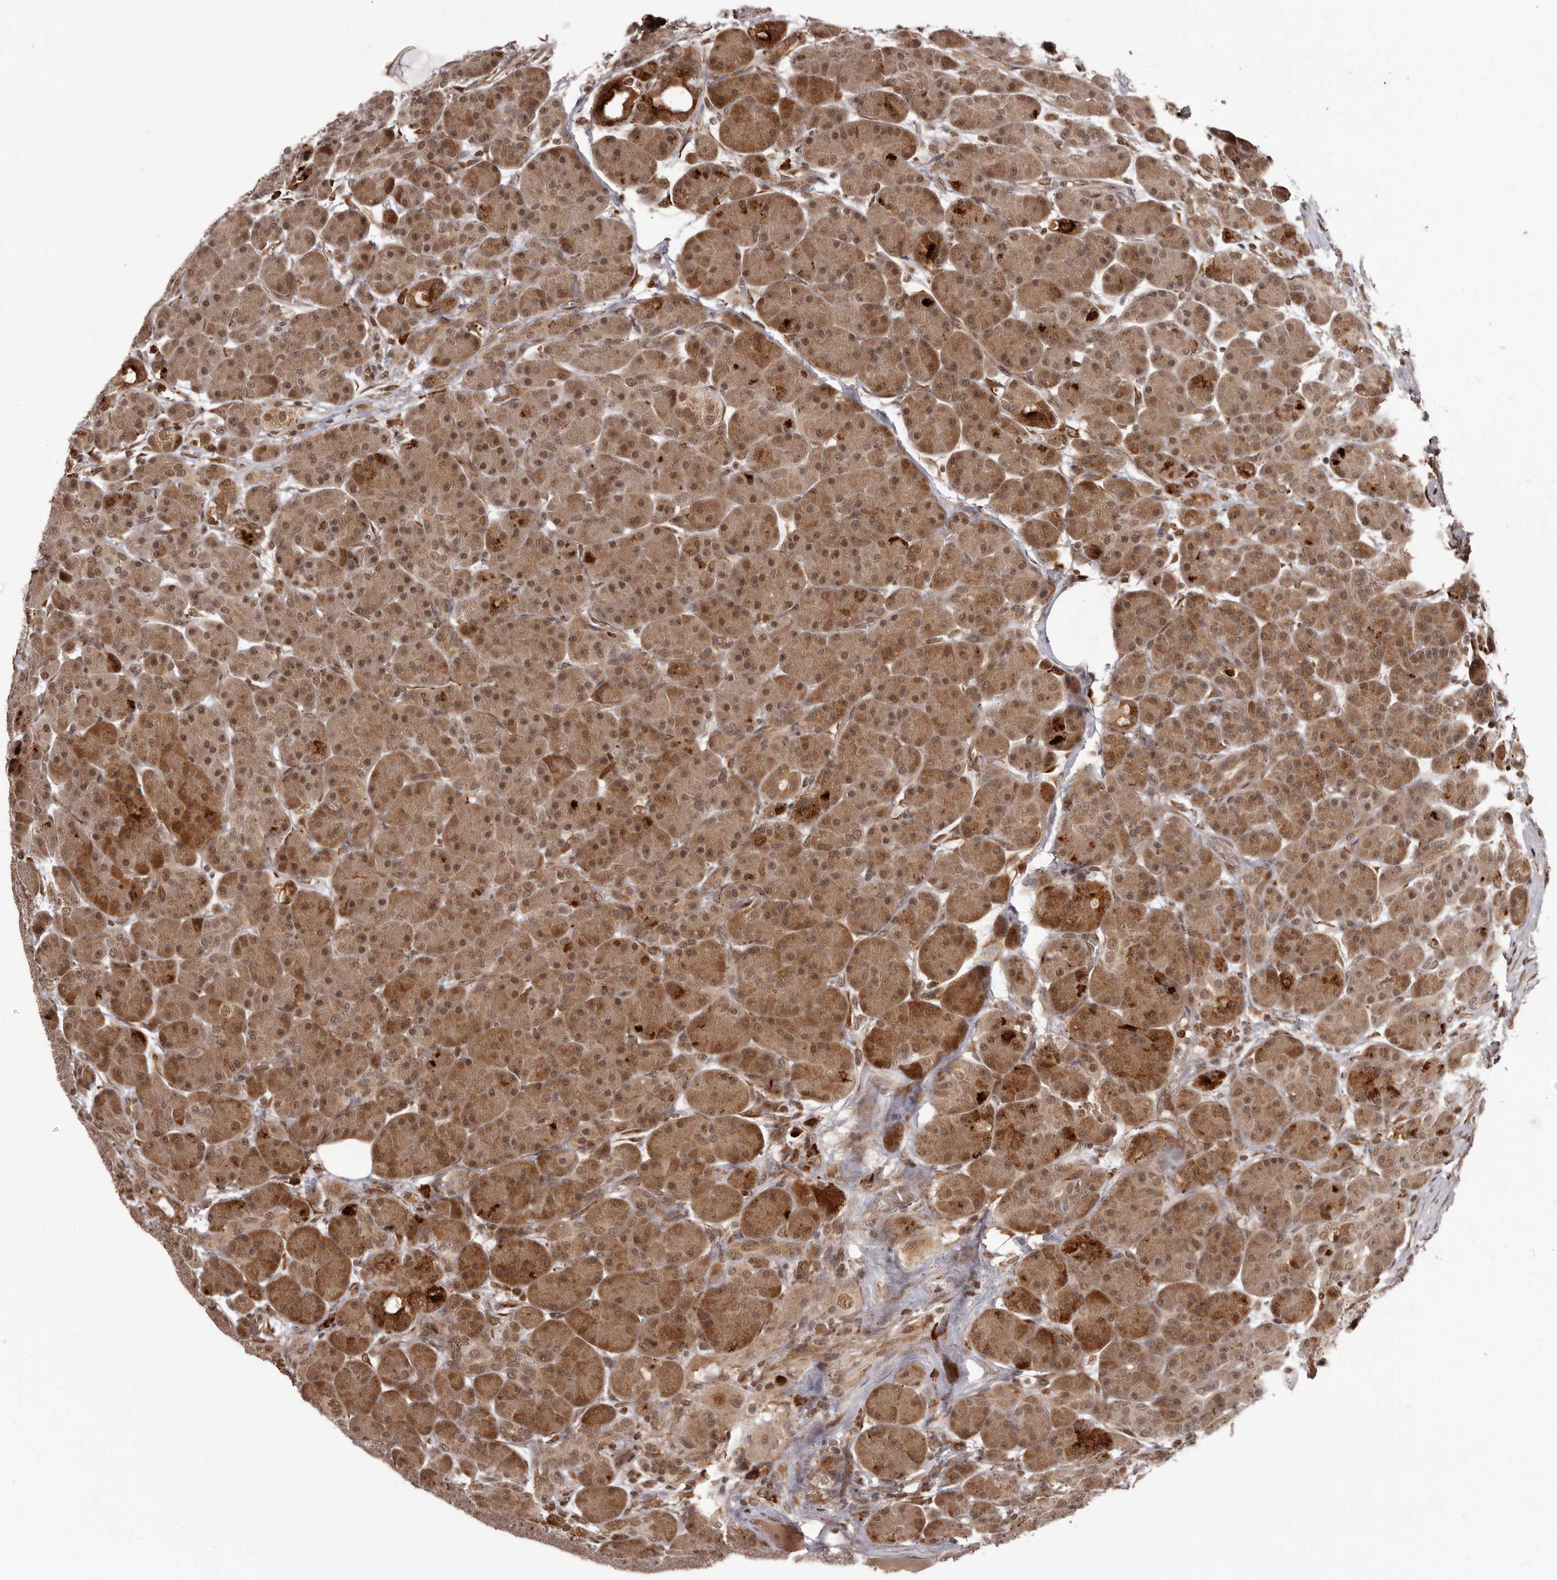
{"staining": {"intensity": "strong", "quantity": ">75%", "location": "cytoplasmic/membranous,nuclear"}, "tissue": "pancreas", "cell_type": "Exocrine glandular cells", "image_type": "normal", "snomed": [{"axis": "morphology", "description": "Normal tissue, NOS"}, {"axis": "topography", "description": "Pancreas"}], "caption": "Protein expression analysis of normal human pancreas reveals strong cytoplasmic/membranous,nuclear staining in about >75% of exocrine glandular cells.", "gene": "IL32", "patient": {"sex": "male", "age": 63}}